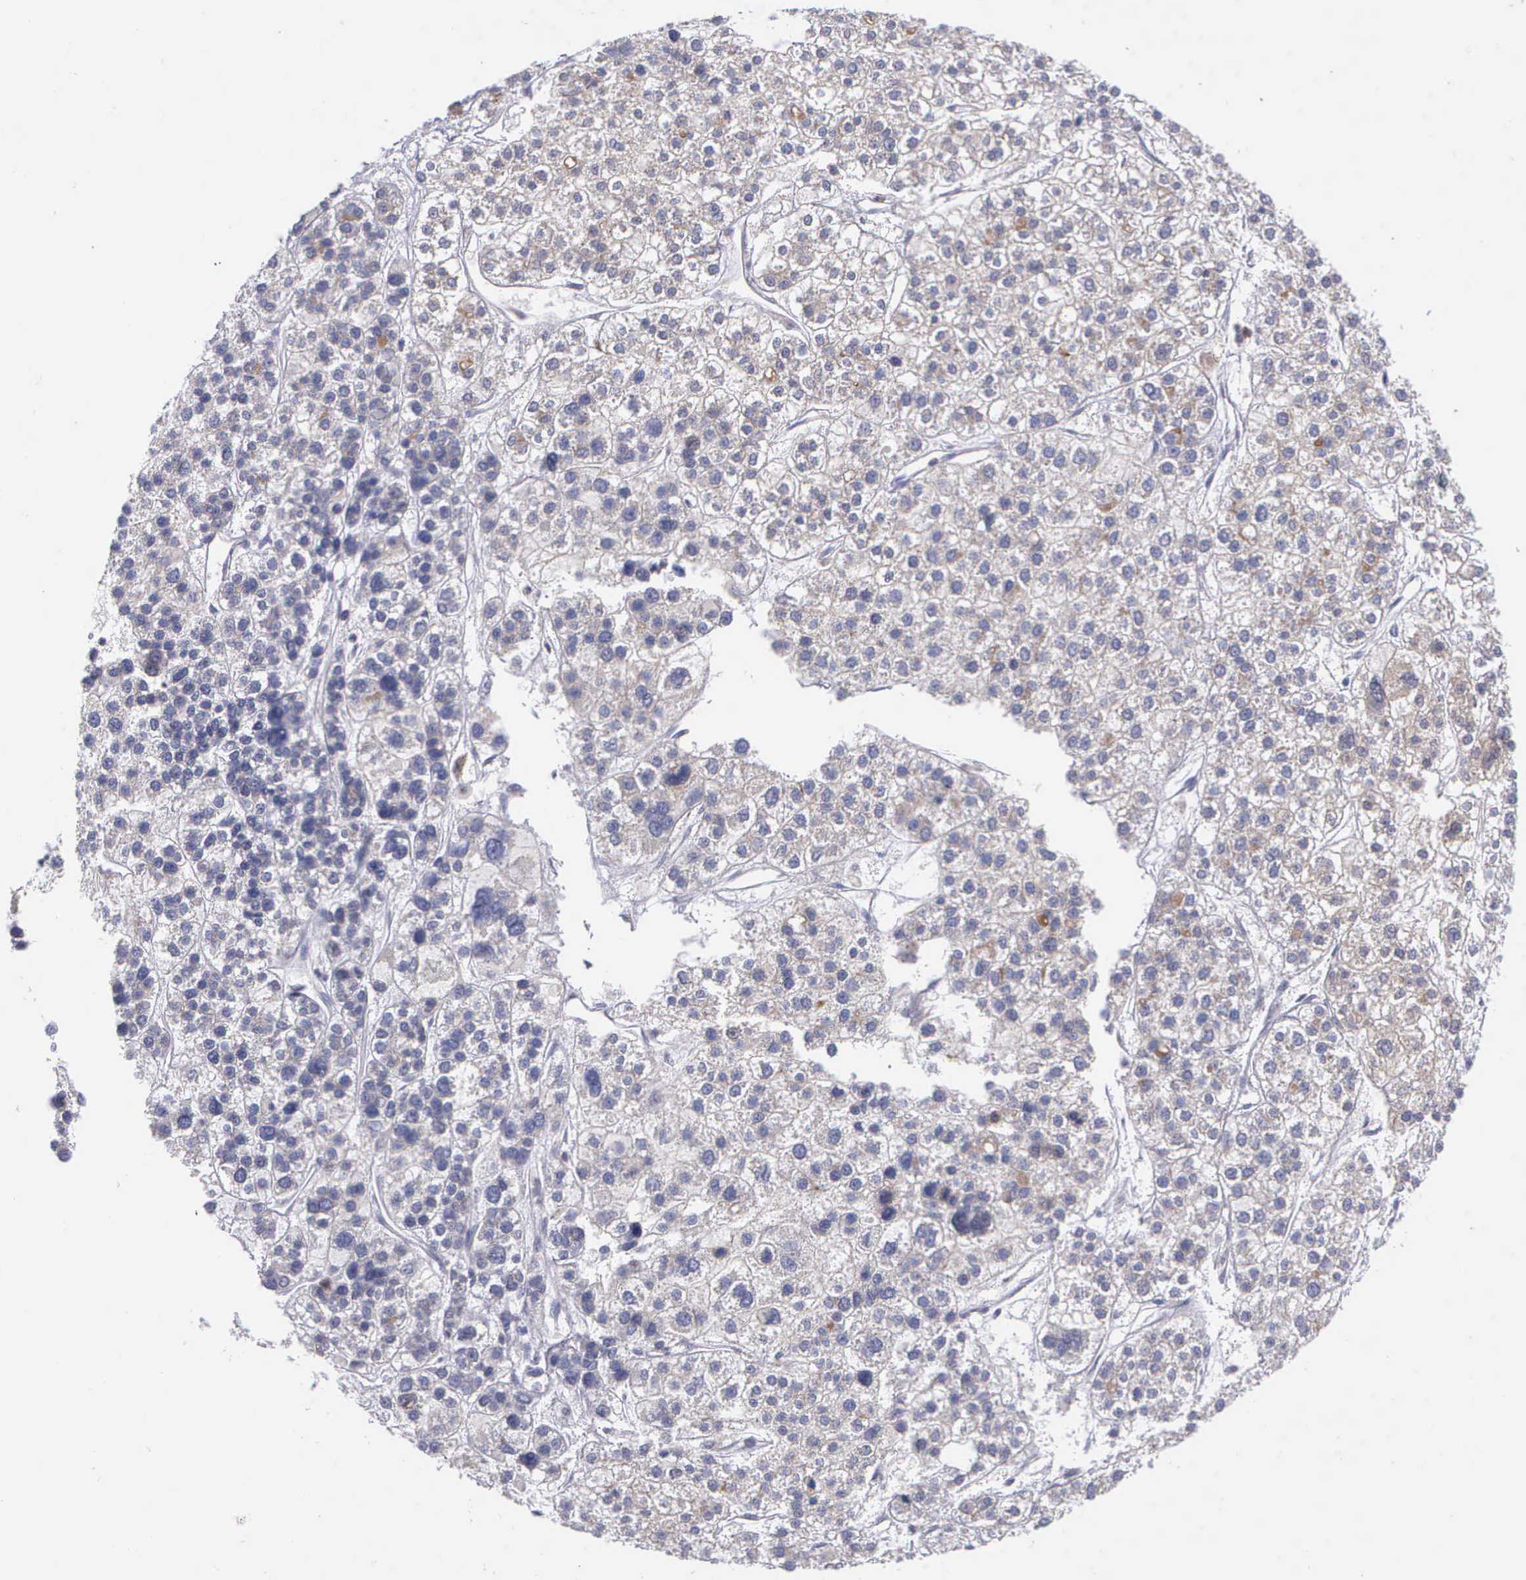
{"staining": {"intensity": "negative", "quantity": "none", "location": "none"}, "tissue": "liver cancer", "cell_type": "Tumor cells", "image_type": "cancer", "snomed": [{"axis": "morphology", "description": "Carcinoma, Hepatocellular, NOS"}, {"axis": "topography", "description": "Liver"}], "caption": "Liver hepatocellular carcinoma stained for a protein using immunohistochemistry demonstrates no staining tumor cells.", "gene": "MICAL3", "patient": {"sex": "female", "age": 85}}